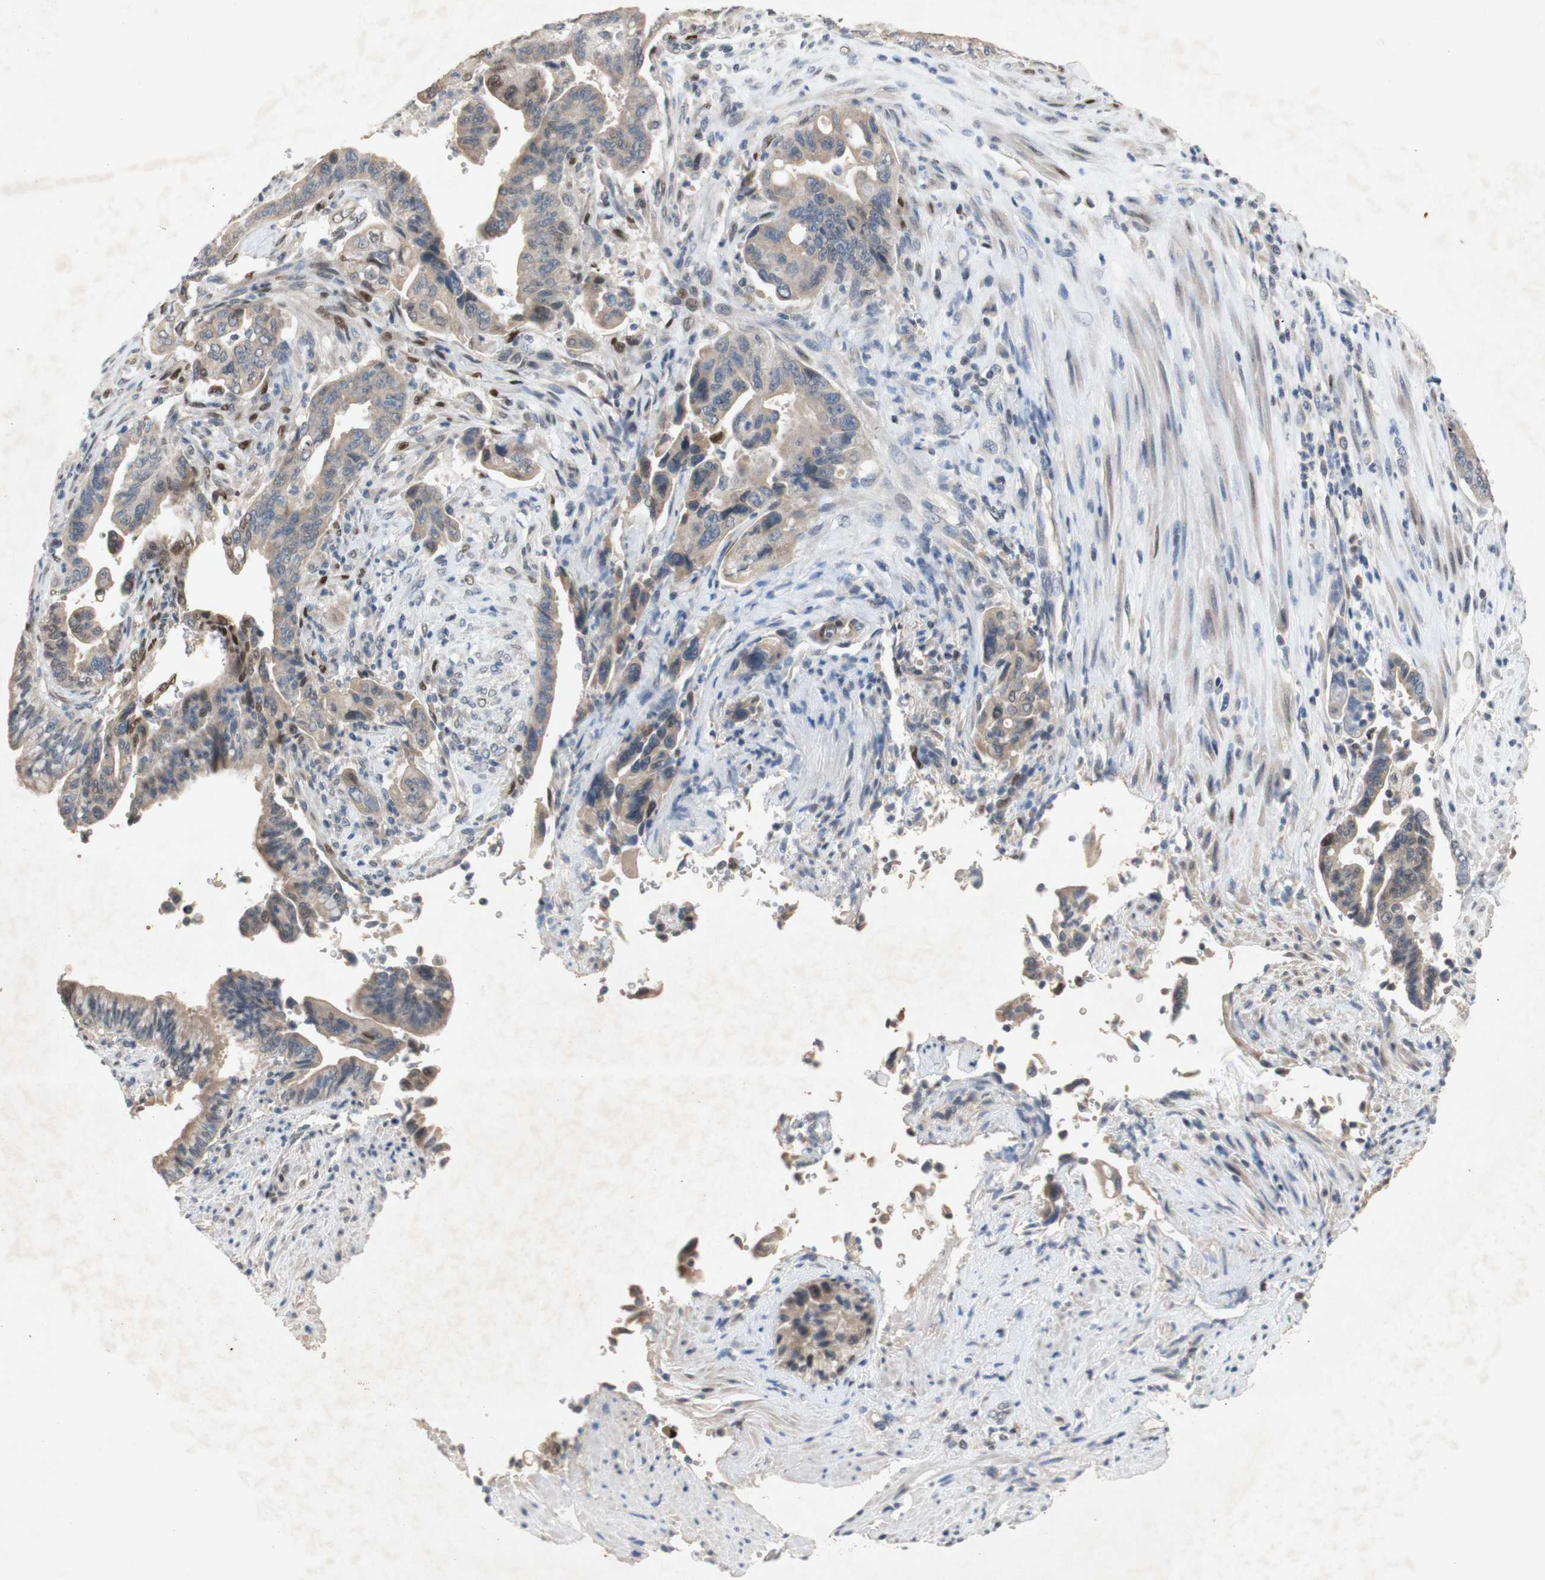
{"staining": {"intensity": "moderate", "quantity": "25%-75%", "location": "cytoplasmic/membranous,nuclear"}, "tissue": "pancreatic cancer", "cell_type": "Tumor cells", "image_type": "cancer", "snomed": [{"axis": "morphology", "description": "Adenocarcinoma, NOS"}, {"axis": "topography", "description": "Pancreas"}], "caption": "Tumor cells reveal moderate cytoplasmic/membranous and nuclear staining in approximately 25%-75% of cells in pancreatic adenocarcinoma.", "gene": "FOSB", "patient": {"sex": "male", "age": 70}}